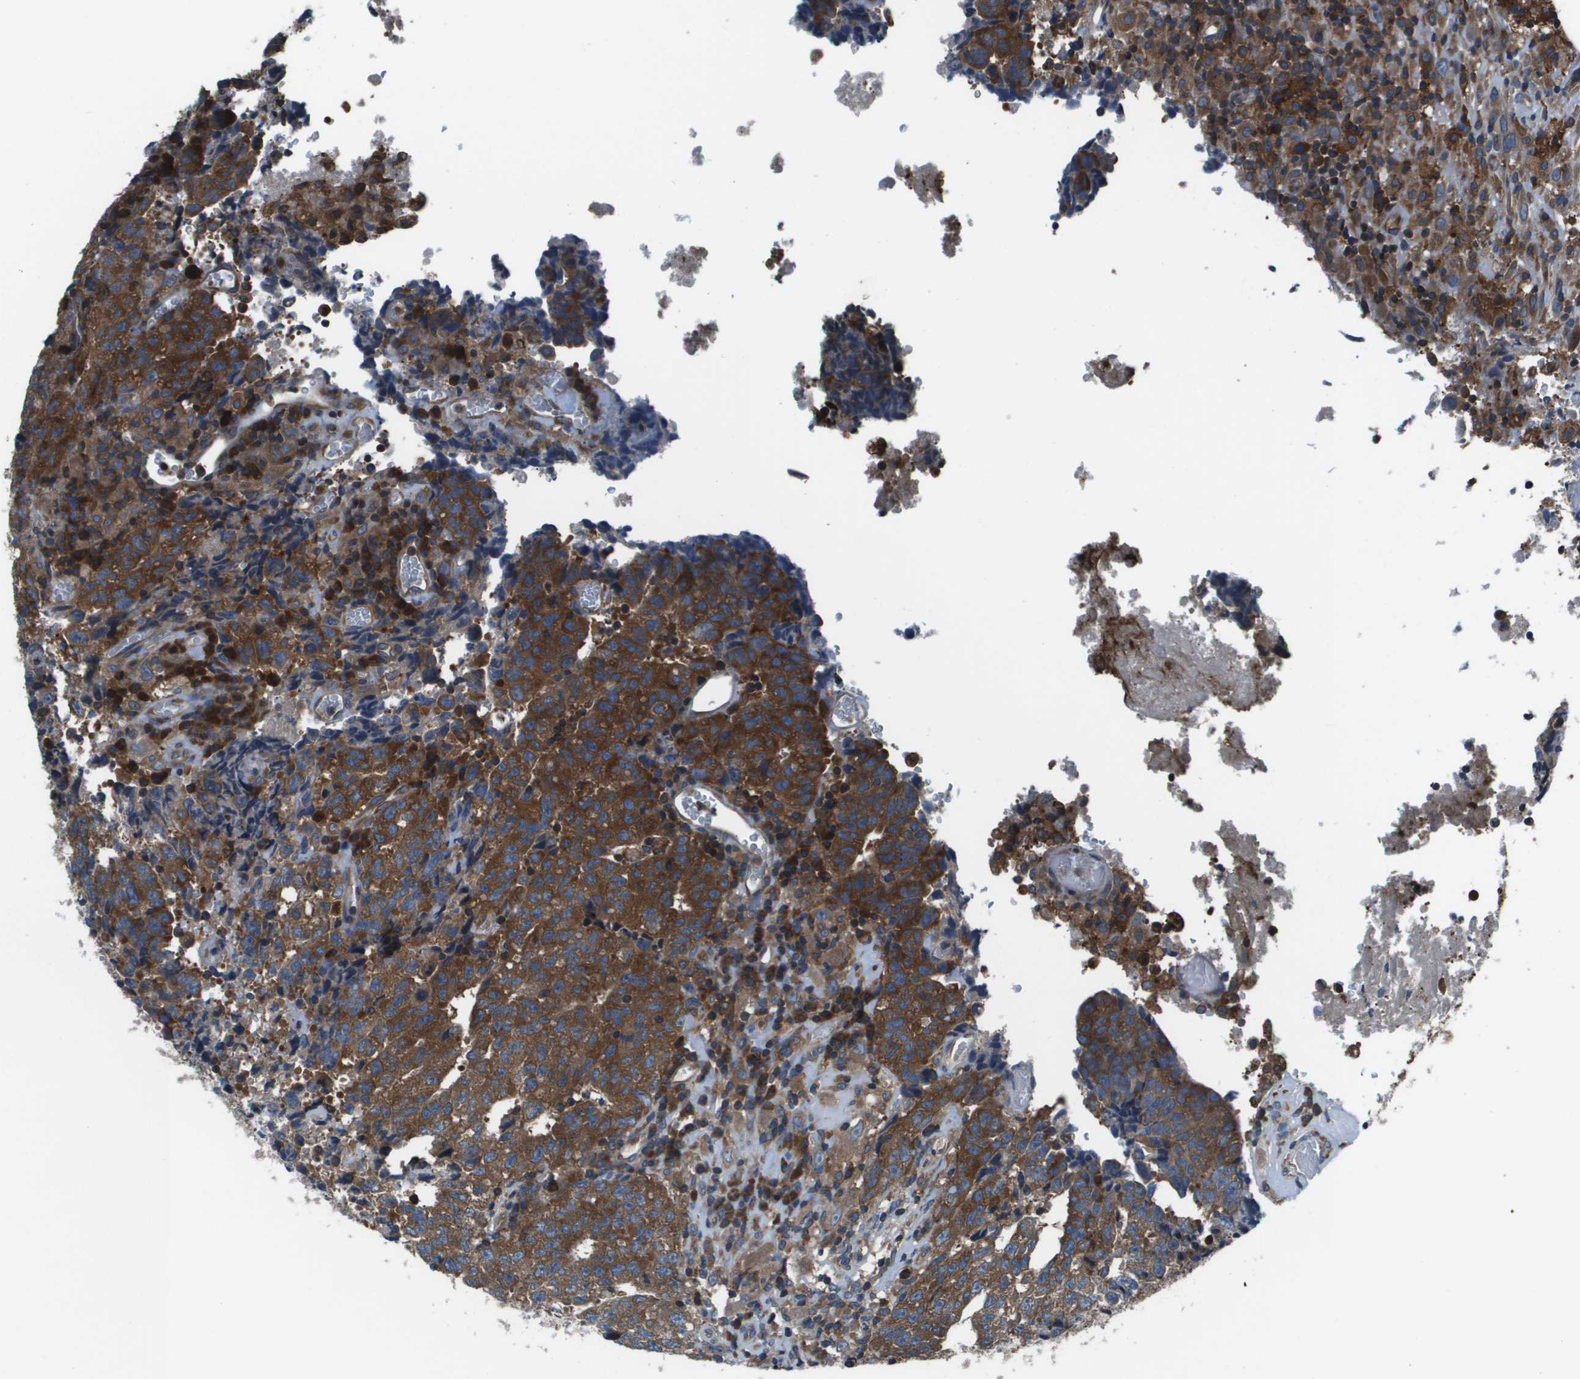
{"staining": {"intensity": "strong", "quantity": ">75%", "location": "cytoplasmic/membranous"}, "tissue": "testis cancer", "cell_type": "Tumor cells", "image_type": "cancer", "snomed": [{"axis": "morphology", "description": "Necrosis, NOS"}, {"axis": "morphology", "description": "Carcinoma, Embryonal, NOS"}, {"axis": "topography", "description": "Testis"}], "caption": "There is high levels of strong cytoplasmic/membranous expression in tumor cells of embryonal carcinoma (testis), as demonstrated by immunohistochemical staining (brown color).", "gene": "EIF3B", "patient": {"sex": "male", "age": 19}}